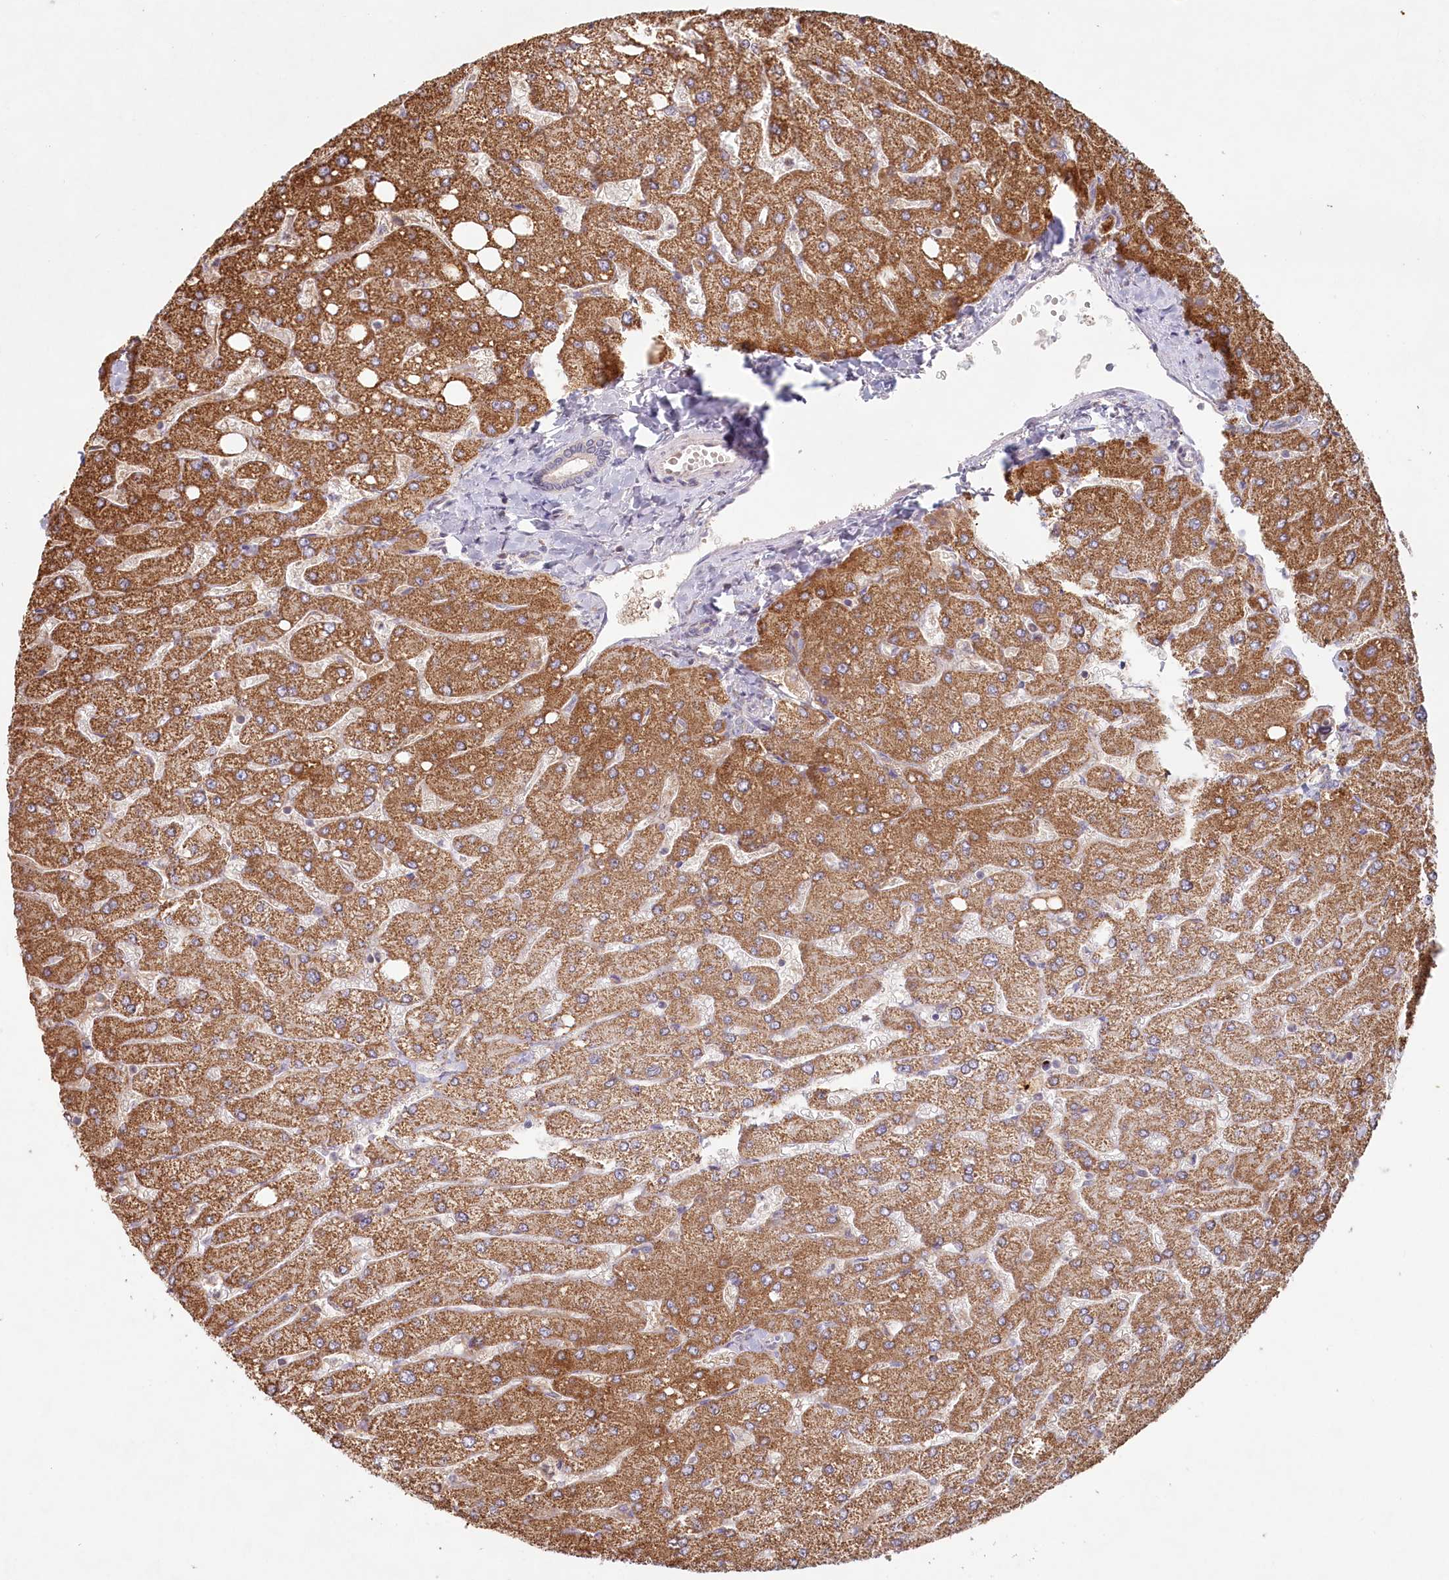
{"staining": {"intensity": "negative", "quantity": "none", "location": "none"}, "tissue": "liver", "cell_type": "Cholangiocytes", "image_type": "normal", "snomed": [{"axis": "morphology", "description": "Normal tissue, NOS"}, {"axis": "topography", "description": "Liver"}], "caption": "This is an immunohistochemistry photomicrograph of normal liver. There is no expression in cholangiocytes.", "gene": "HAL", "patient": {"sex": "male", "age": 55}}